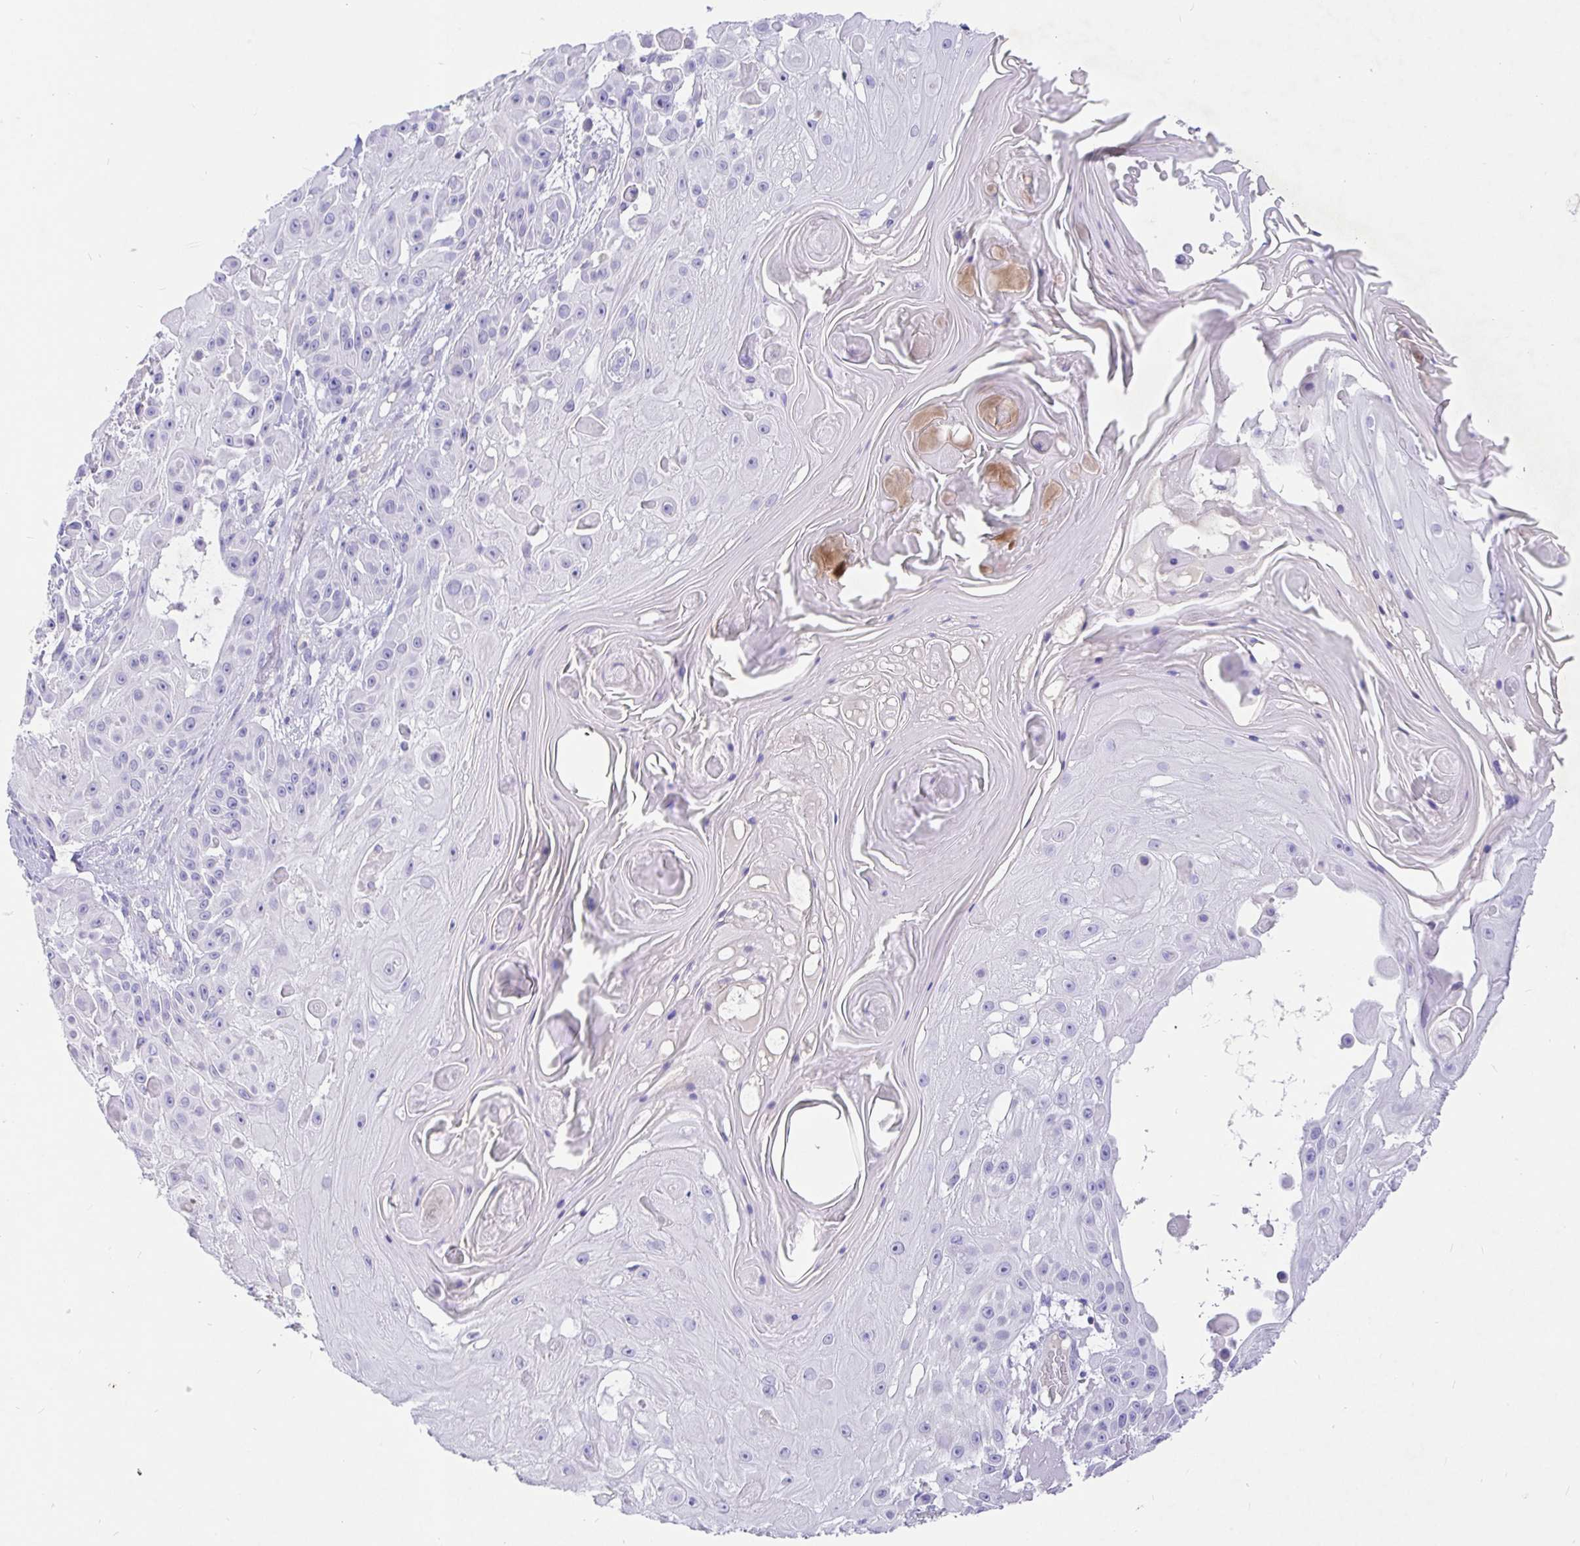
{"staining": {"intensity": "negative", "quantity": "none", "location": "none"}, "tissue": "skin cancer", "cell_type": "Tumor cells", "image_type": "cancer", "snomed": [{"axis": "morphology", "description": "Squamous cell carcinoma, NOS"}, {"axis": "topography", "description": "Skin"}], "caption": "This is an IHC micrograph of squamous cell carcinoma (skin). There is no positivity in tumor cells.", "gene": "TPTE", "patient": {"sex": "male", "age": 91}}